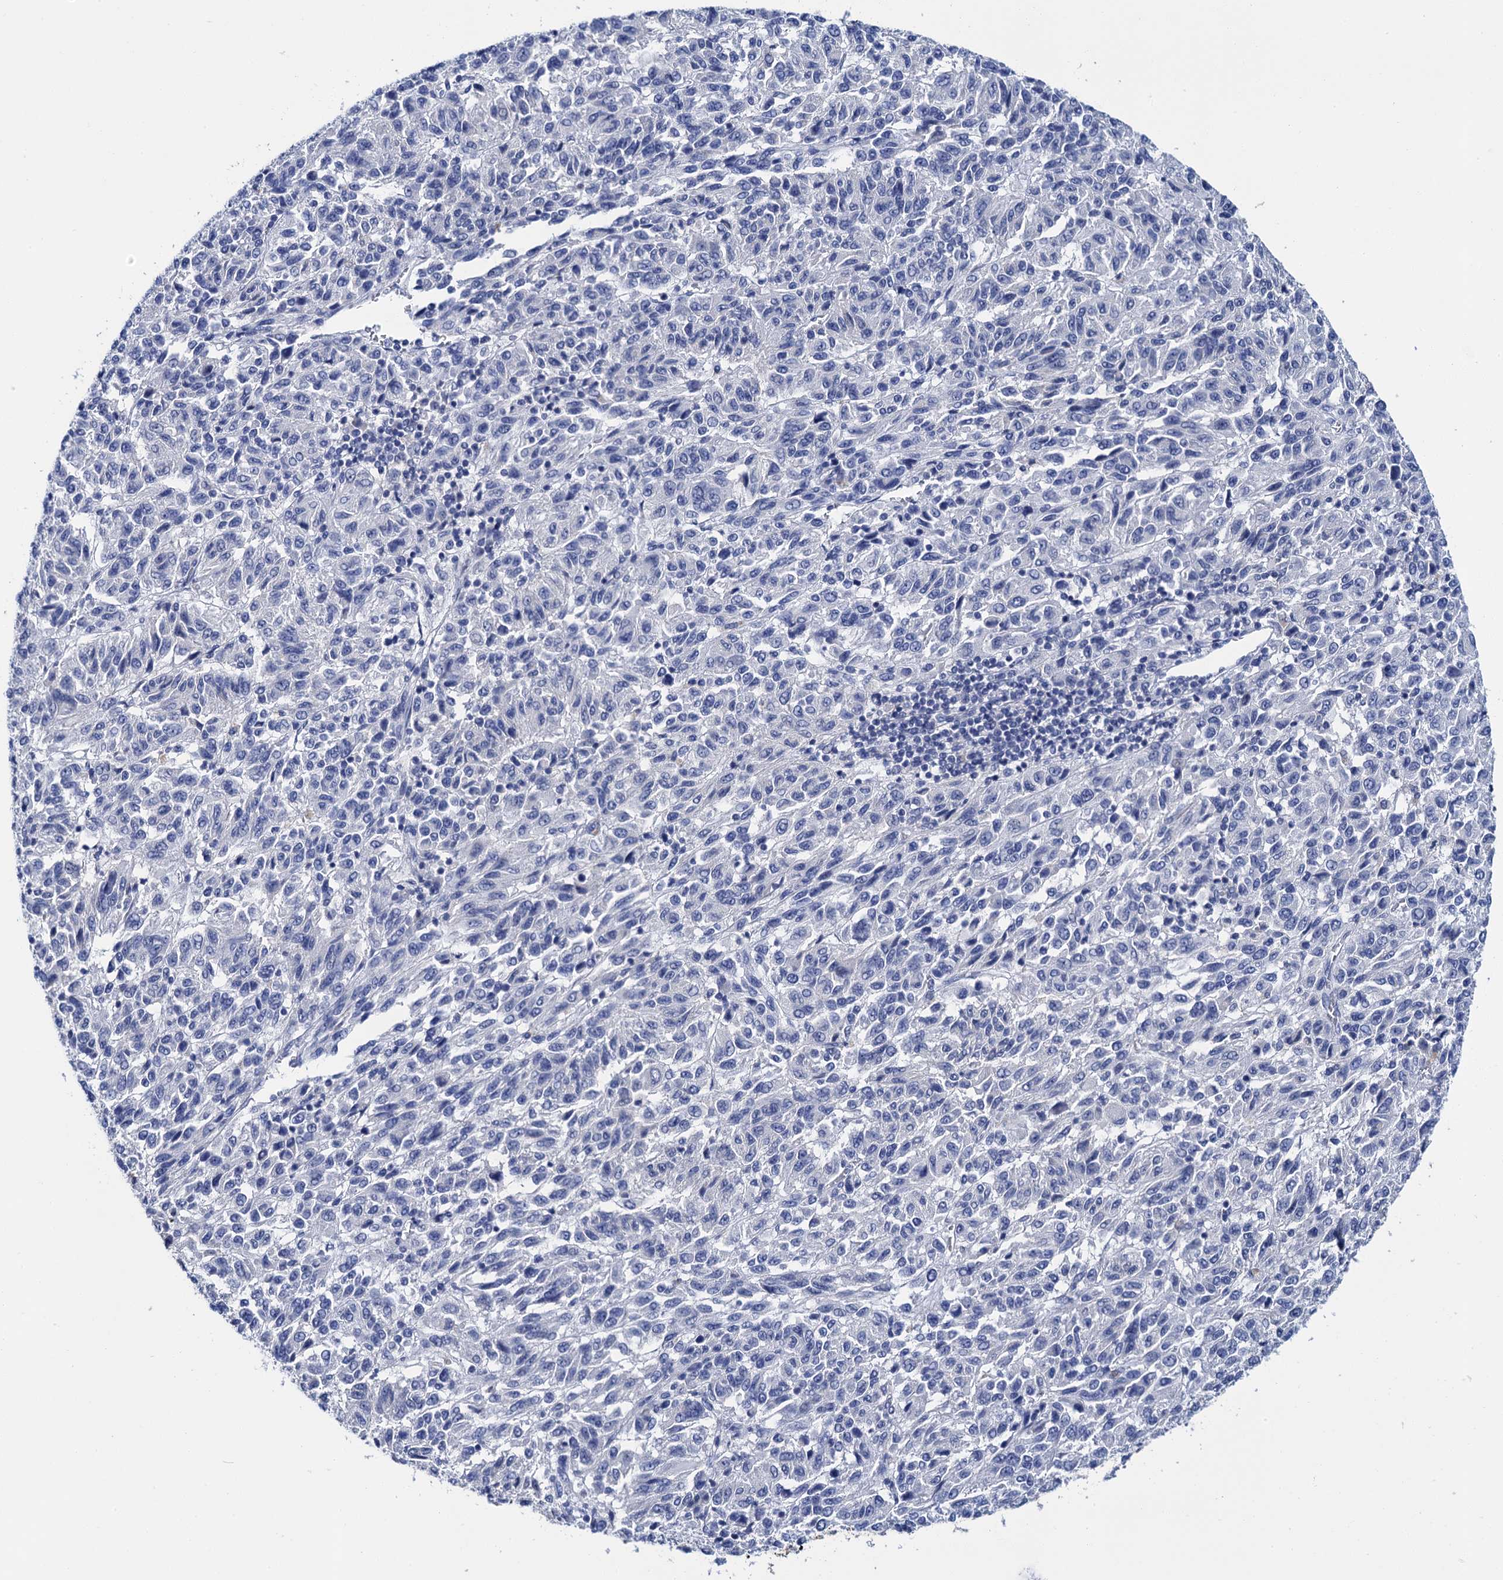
{"staining": {"intensity": "negative", "quantity": "none", "location": "none"}, "tissue": "melanoma", "cell_type": "Tumor cells", "image_type": "cancer", "snomed": [{"axis": "morphology", "description": "Malignant melanoma, Metastatic site"}, {"axis": "topography", "description": "Lung"}], "caption": "The micrograph shows no staining of tumor cells in malignant melanoma (metastatic site). (Stains: DAB IHC with hematoxylin counter stain, Microscopy: brightfield microscopy at high magnification).", "gene": "LYPD3", "patient": {"sex": "male", "age": 64}}